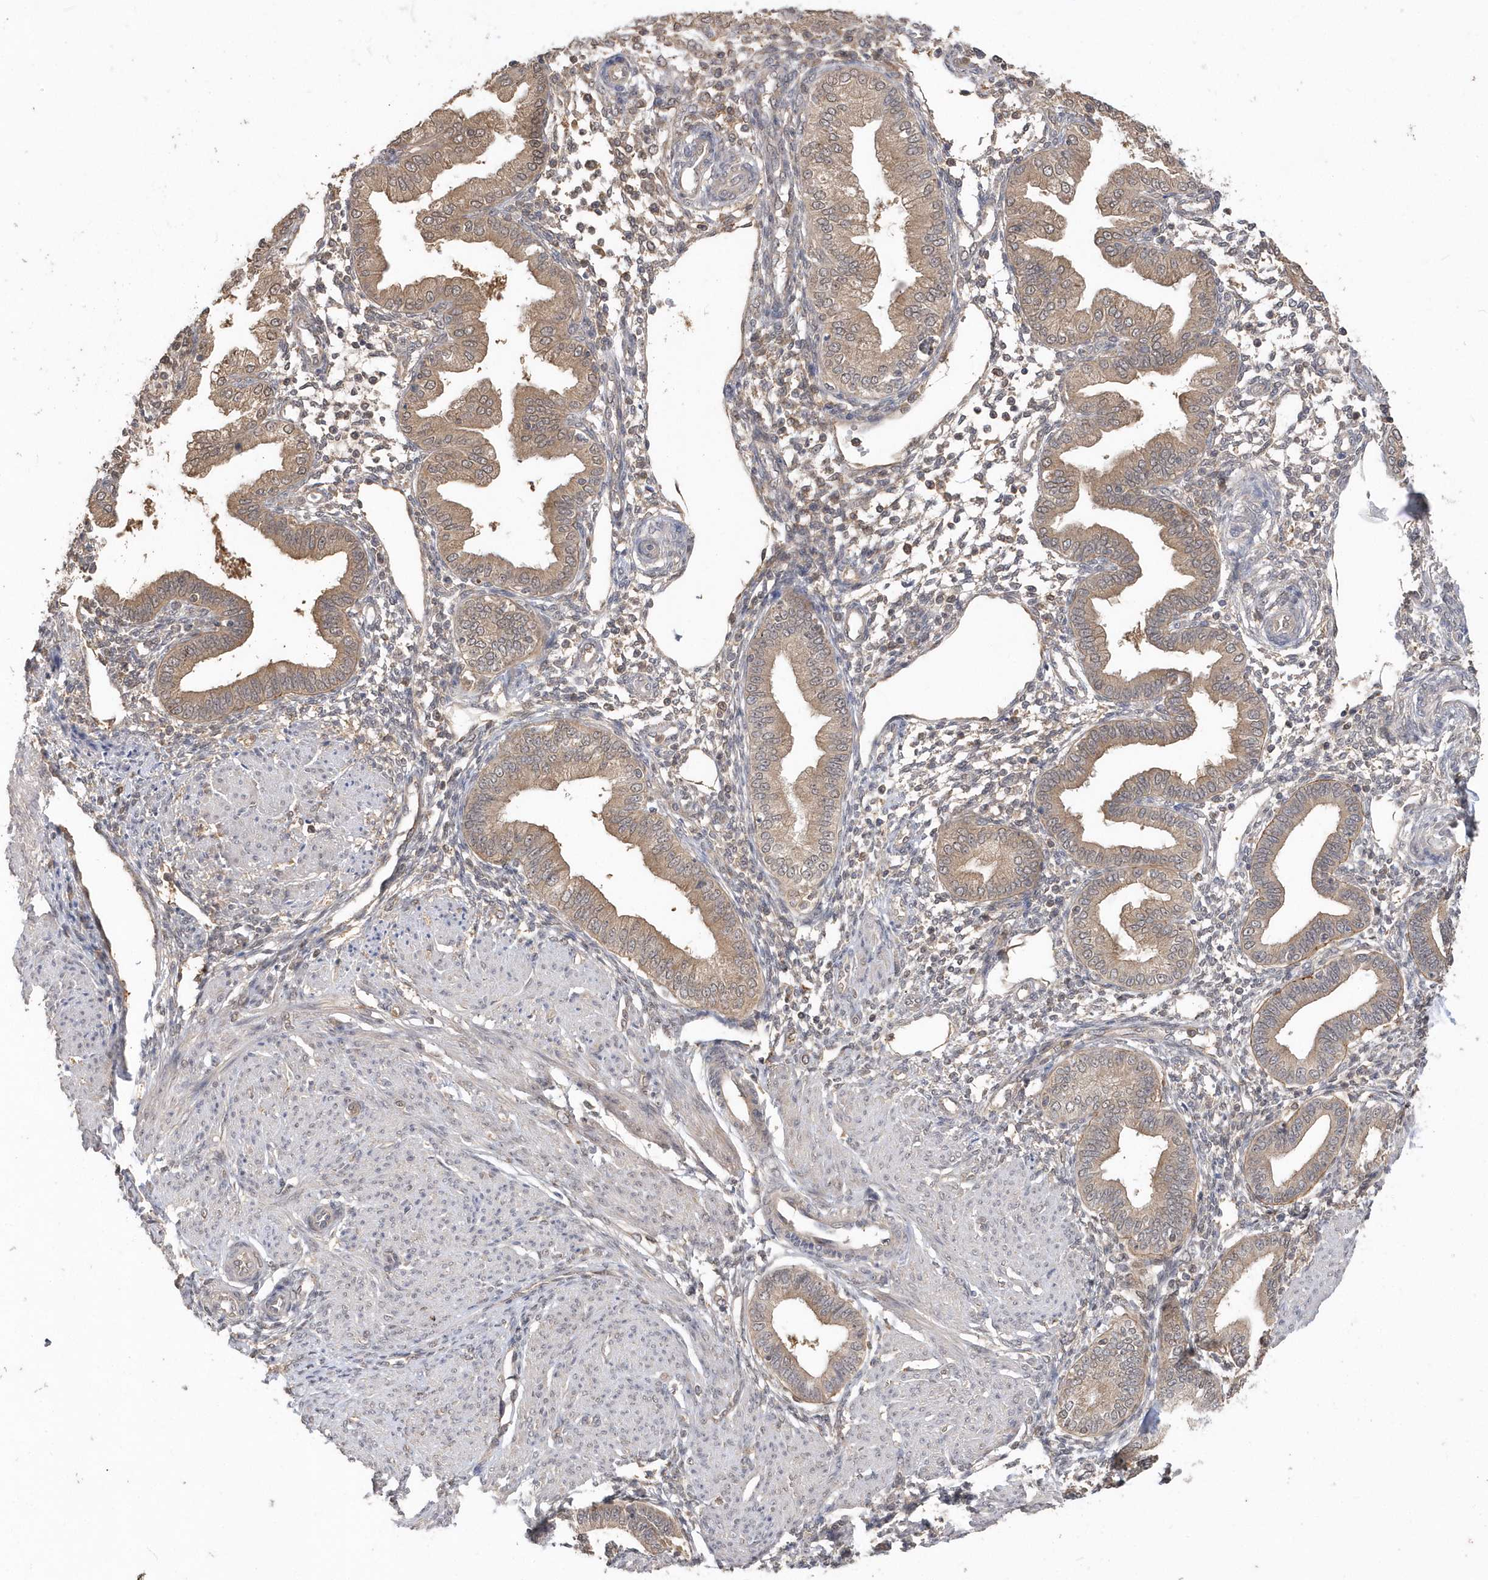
{"staining": {"intensity": "moderate", "quantity": "<25%", "location": "cytoplasmic/membranous"}, "tissue": "endometrium", "cell_type": "Cells in endometrial stroma", "image_type": "normal", "snomed": [{"axis": "morphology", "description": "Normal tissue, NOS"}, {"axis": "topography", "description": "Endometrium"}], "caption": "Protein expression by IHC displays moderate cytoplasmic/membranous positivity in about <25% of cells in endometrial stroma in unremarkable endometrium.", "gene": "RPEL1", "patient": {"sex": "female", "age": 53}}